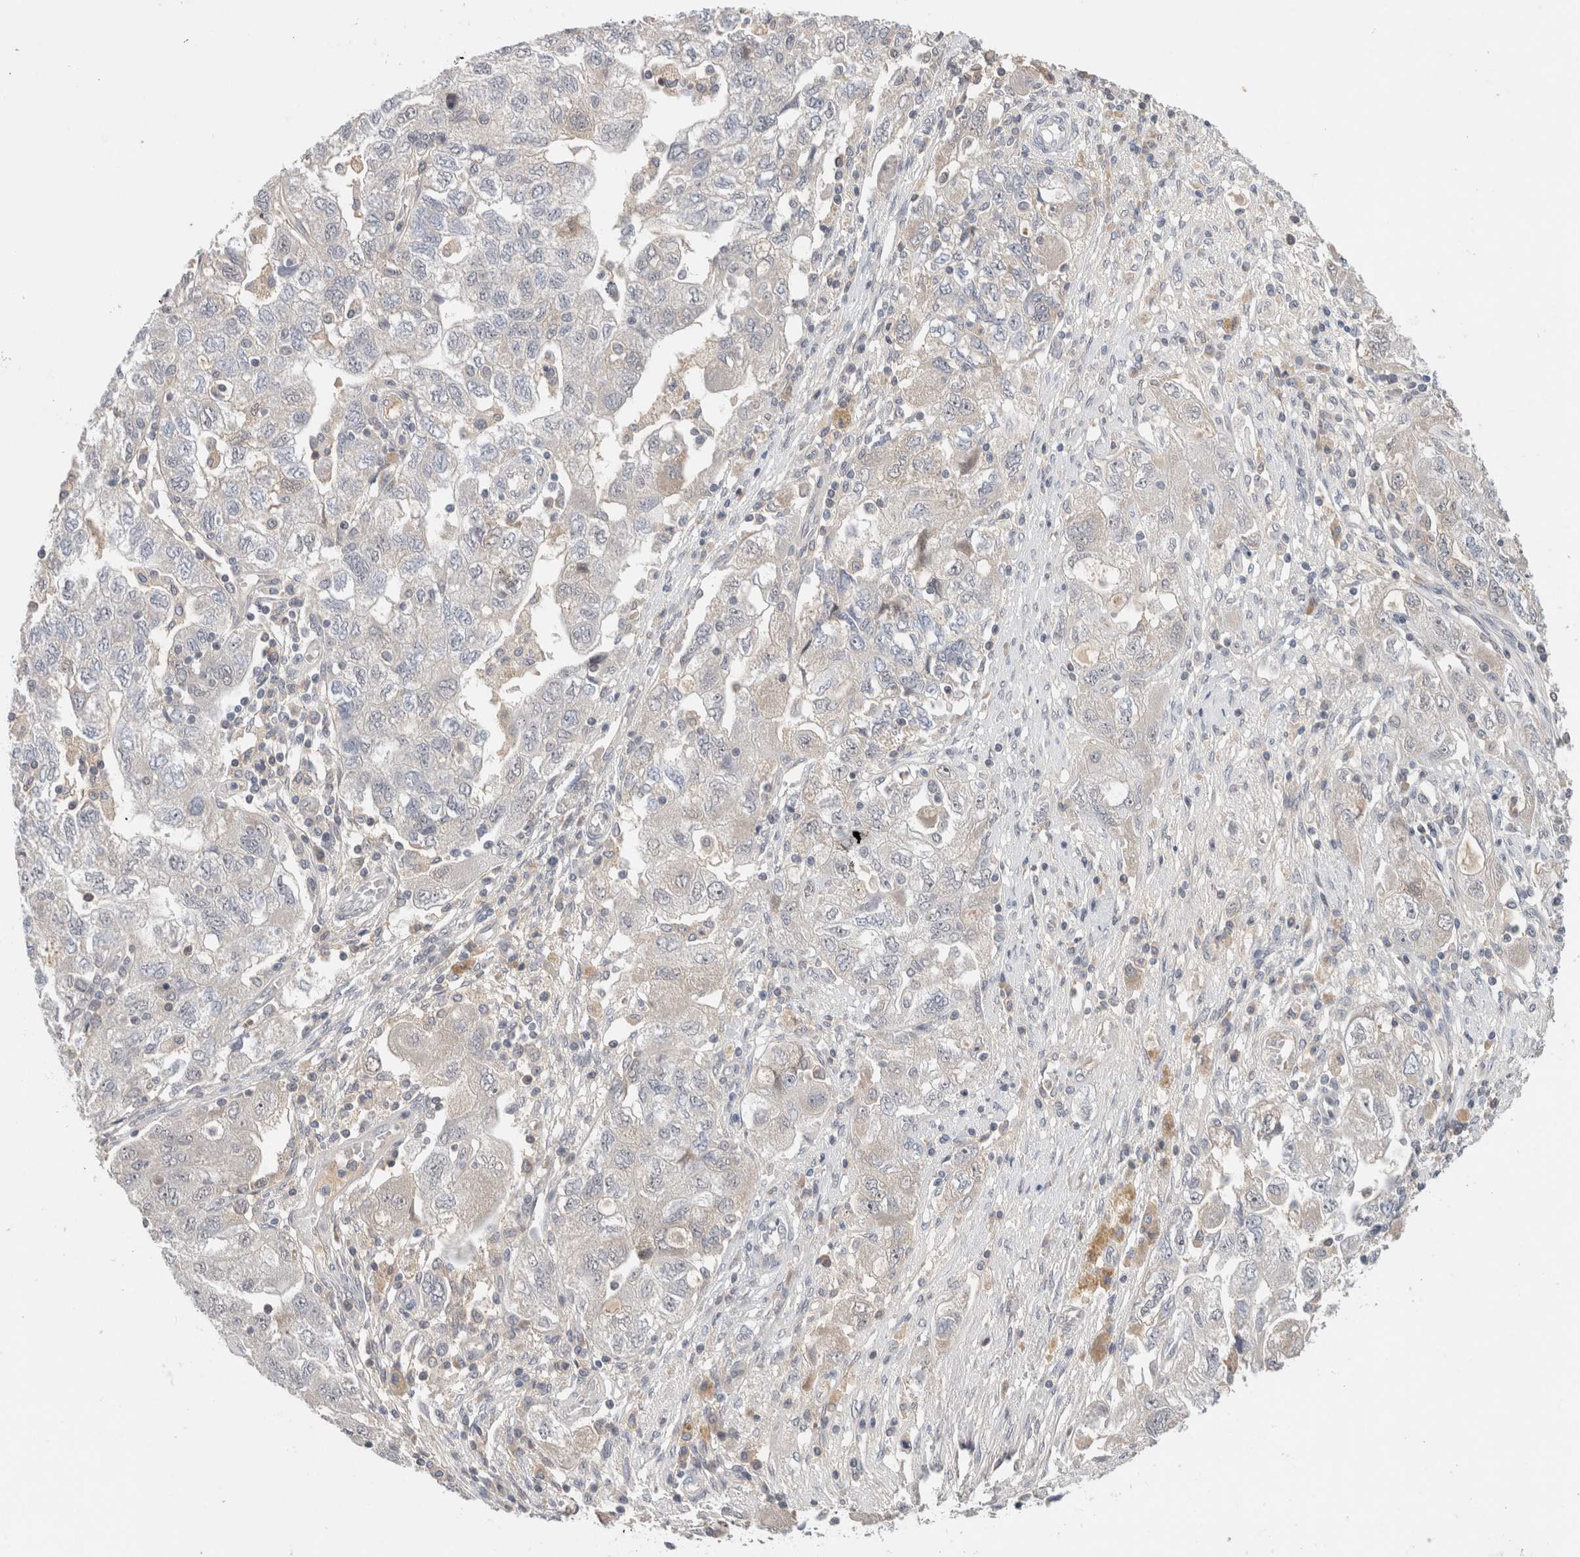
{"staining": {"intensity": "negative", "quantity": "none", "location": "none"}, "tissue": "ovarian cancer", "cell_type": "Tumor cells", "image_type": "cancer", "snomed": [{"axis": "morphology", "description": "Carcinoma, NOS"}, {"axis": "morphology", "description": "Cystadenocarcinoma, serous, NOS"}, {"axis": "topography", "description": "Ovary"}], "caption": "High magnification brightfield microscopy of ovarian cancer stained with DAB (3,3'-diaminobenzidine) (brown) and counterstained with hematoxylin (blue): tumor cells show no significant expression.", "gene": "HCN3", "patient": {"sex": "female", "age": 69}}